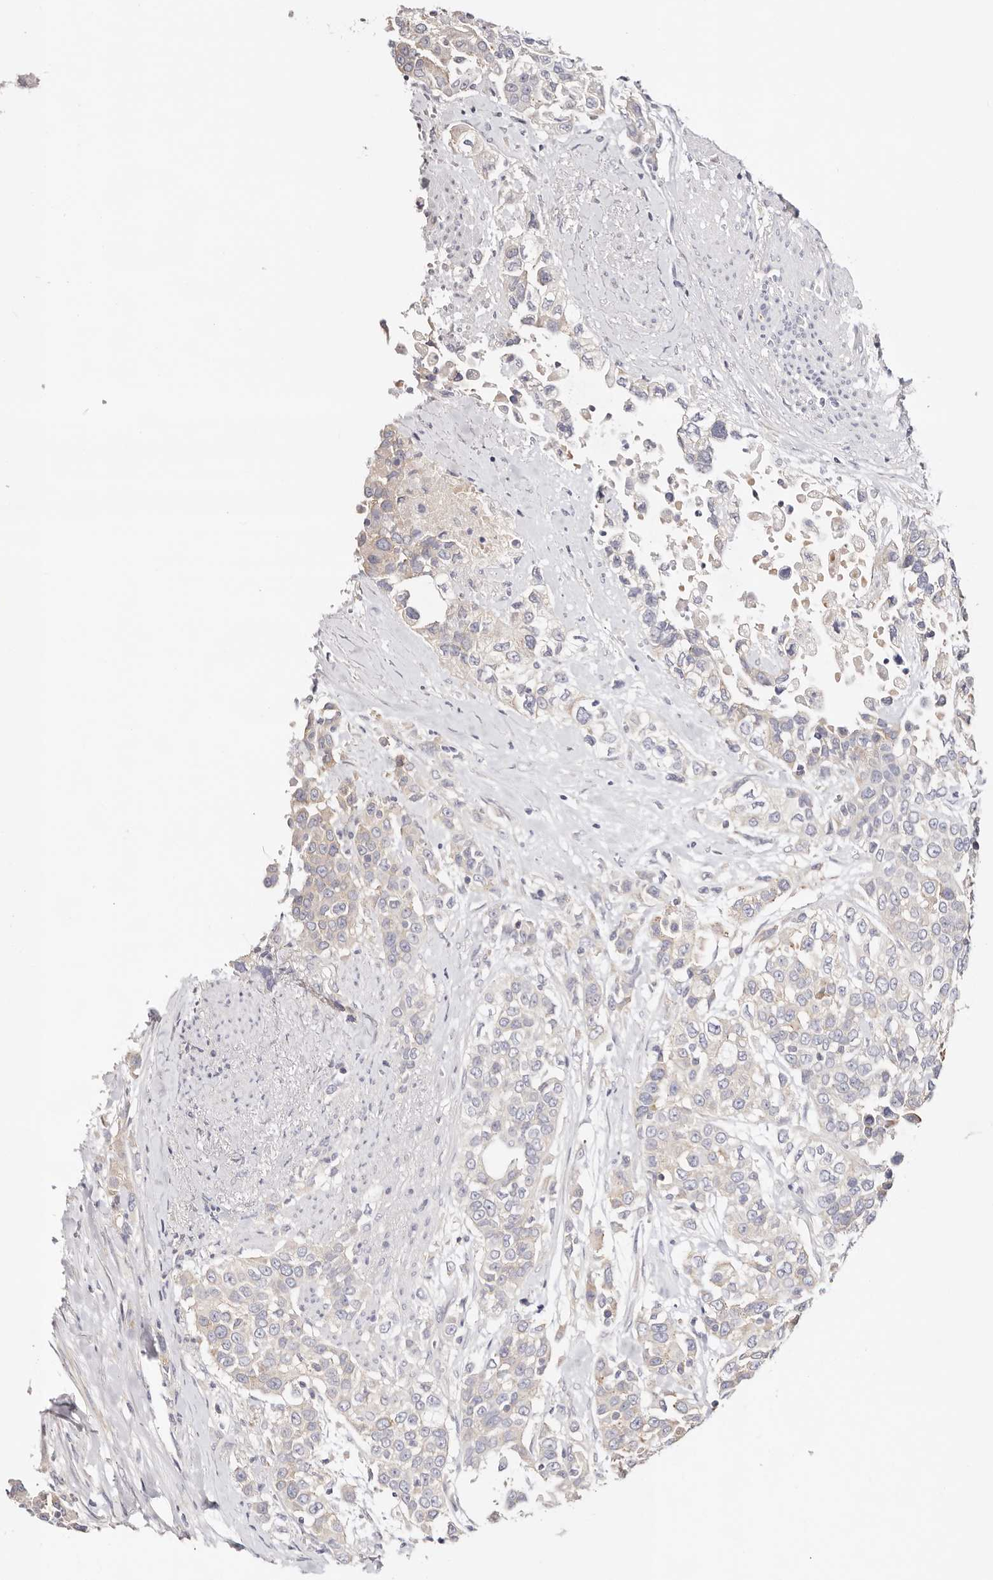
{"staining": {"intensity": "negative", "quantity": "none", "location": "none"}, "tissue": "urothelial cancer", "cell_type": "Tumor cells", "image_type": "cancer", "snomed": [{"axis": "morphology", "description": "Urothelial carcinoma, High grade"}, {"axis": "topography", "description": "Urinary bladder"}], "caption": "High-grade urothelial carcinoma was stained to show a protein in brown. There is no significant staining in tumor cells.", "gene": "GNA13", "patient": {"sex": "female", "age": 80}}